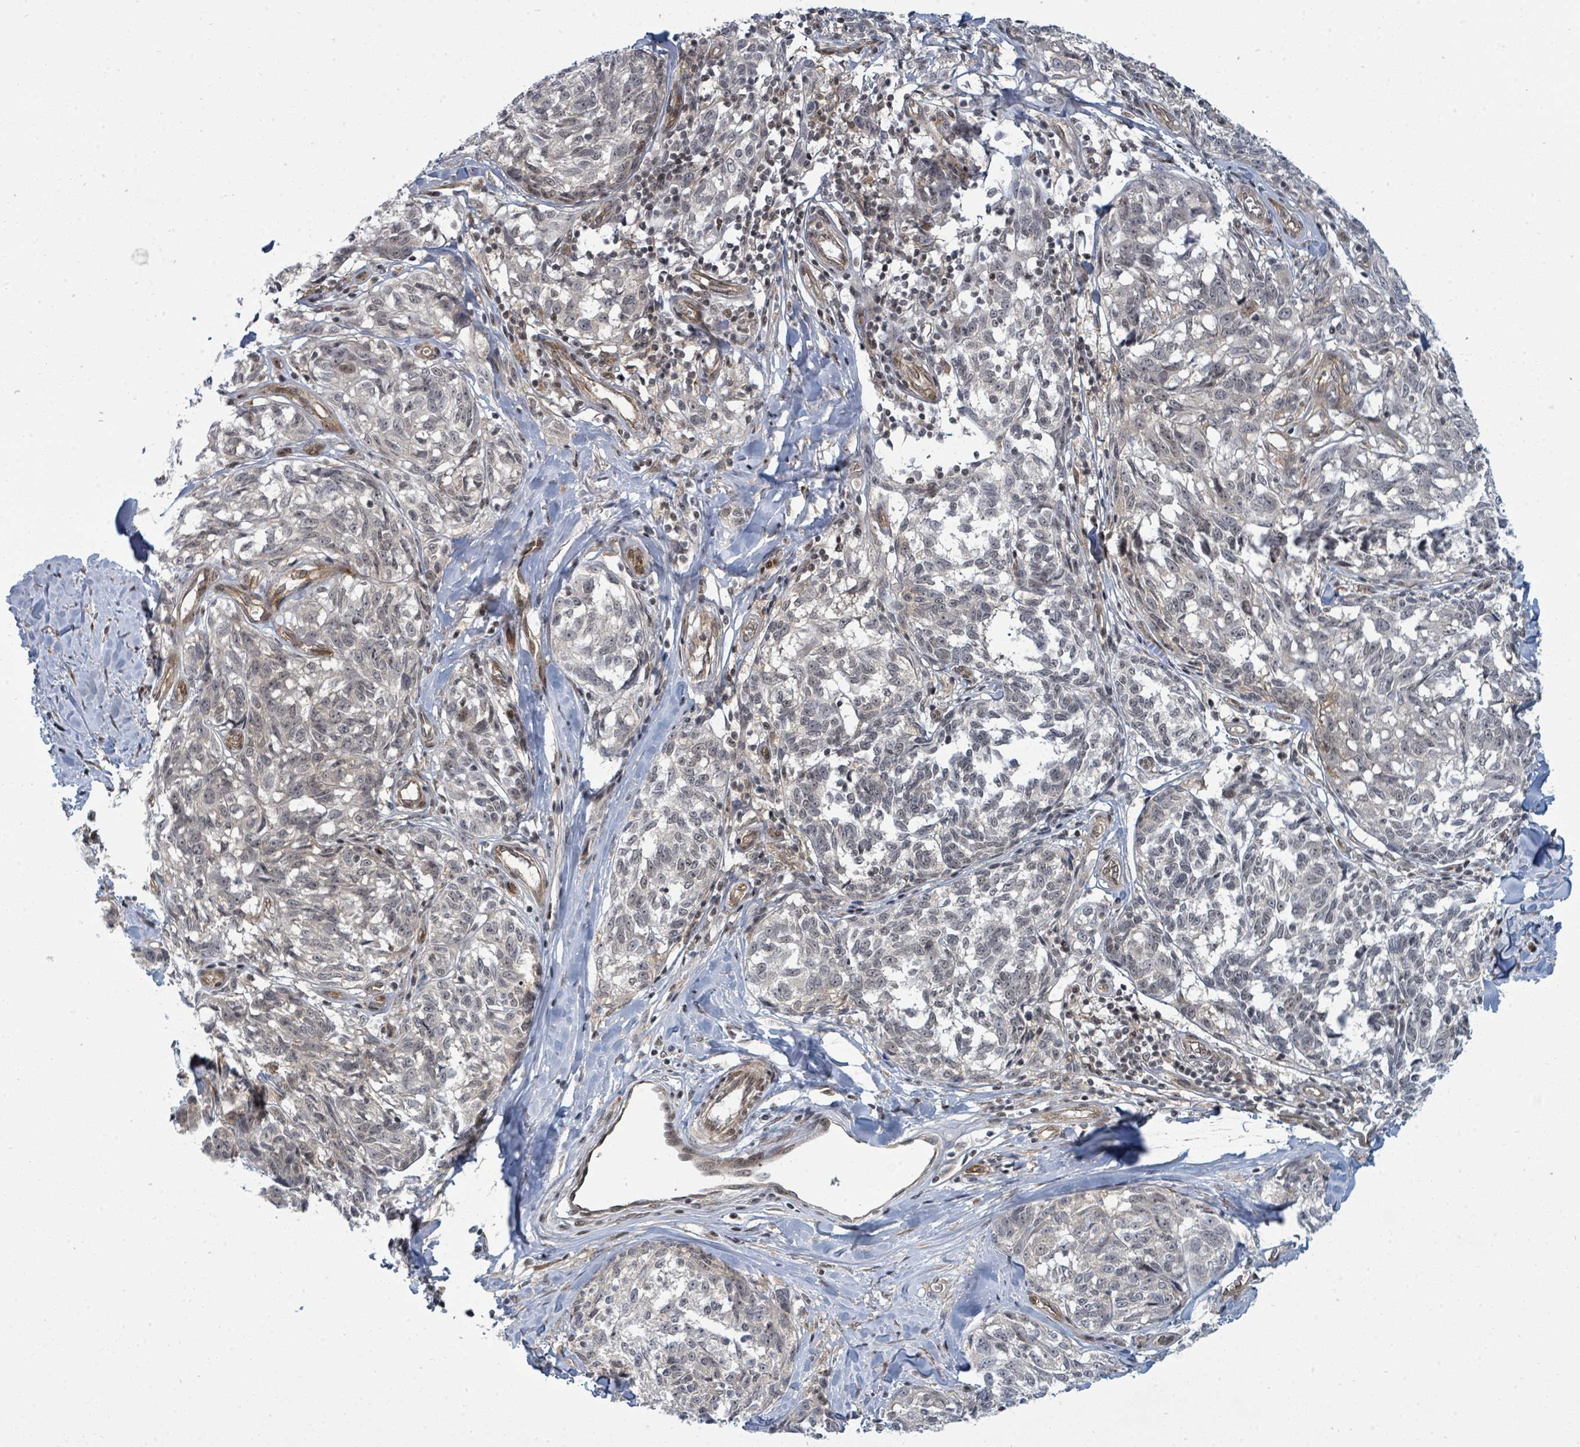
{"staining": {"intensity": "negative", "quantity": "none", "location": "none"}, "tissue": "melanoma", "cell_type": "Tumor cells", "image_type": "cancer", "snomed": [{"axis": "morphology", "description": "Normal tissue, NOS"}, {"axis": "morphology", "description": "Malignant melanoma, NOS"}, {"axis": "topography", "description": "Skin"}], "caption": "Tumor cells show no significant expression in malignant melanoma.", "gene": "PSMG2", "patient": {"sex": "female", "age": 64}}